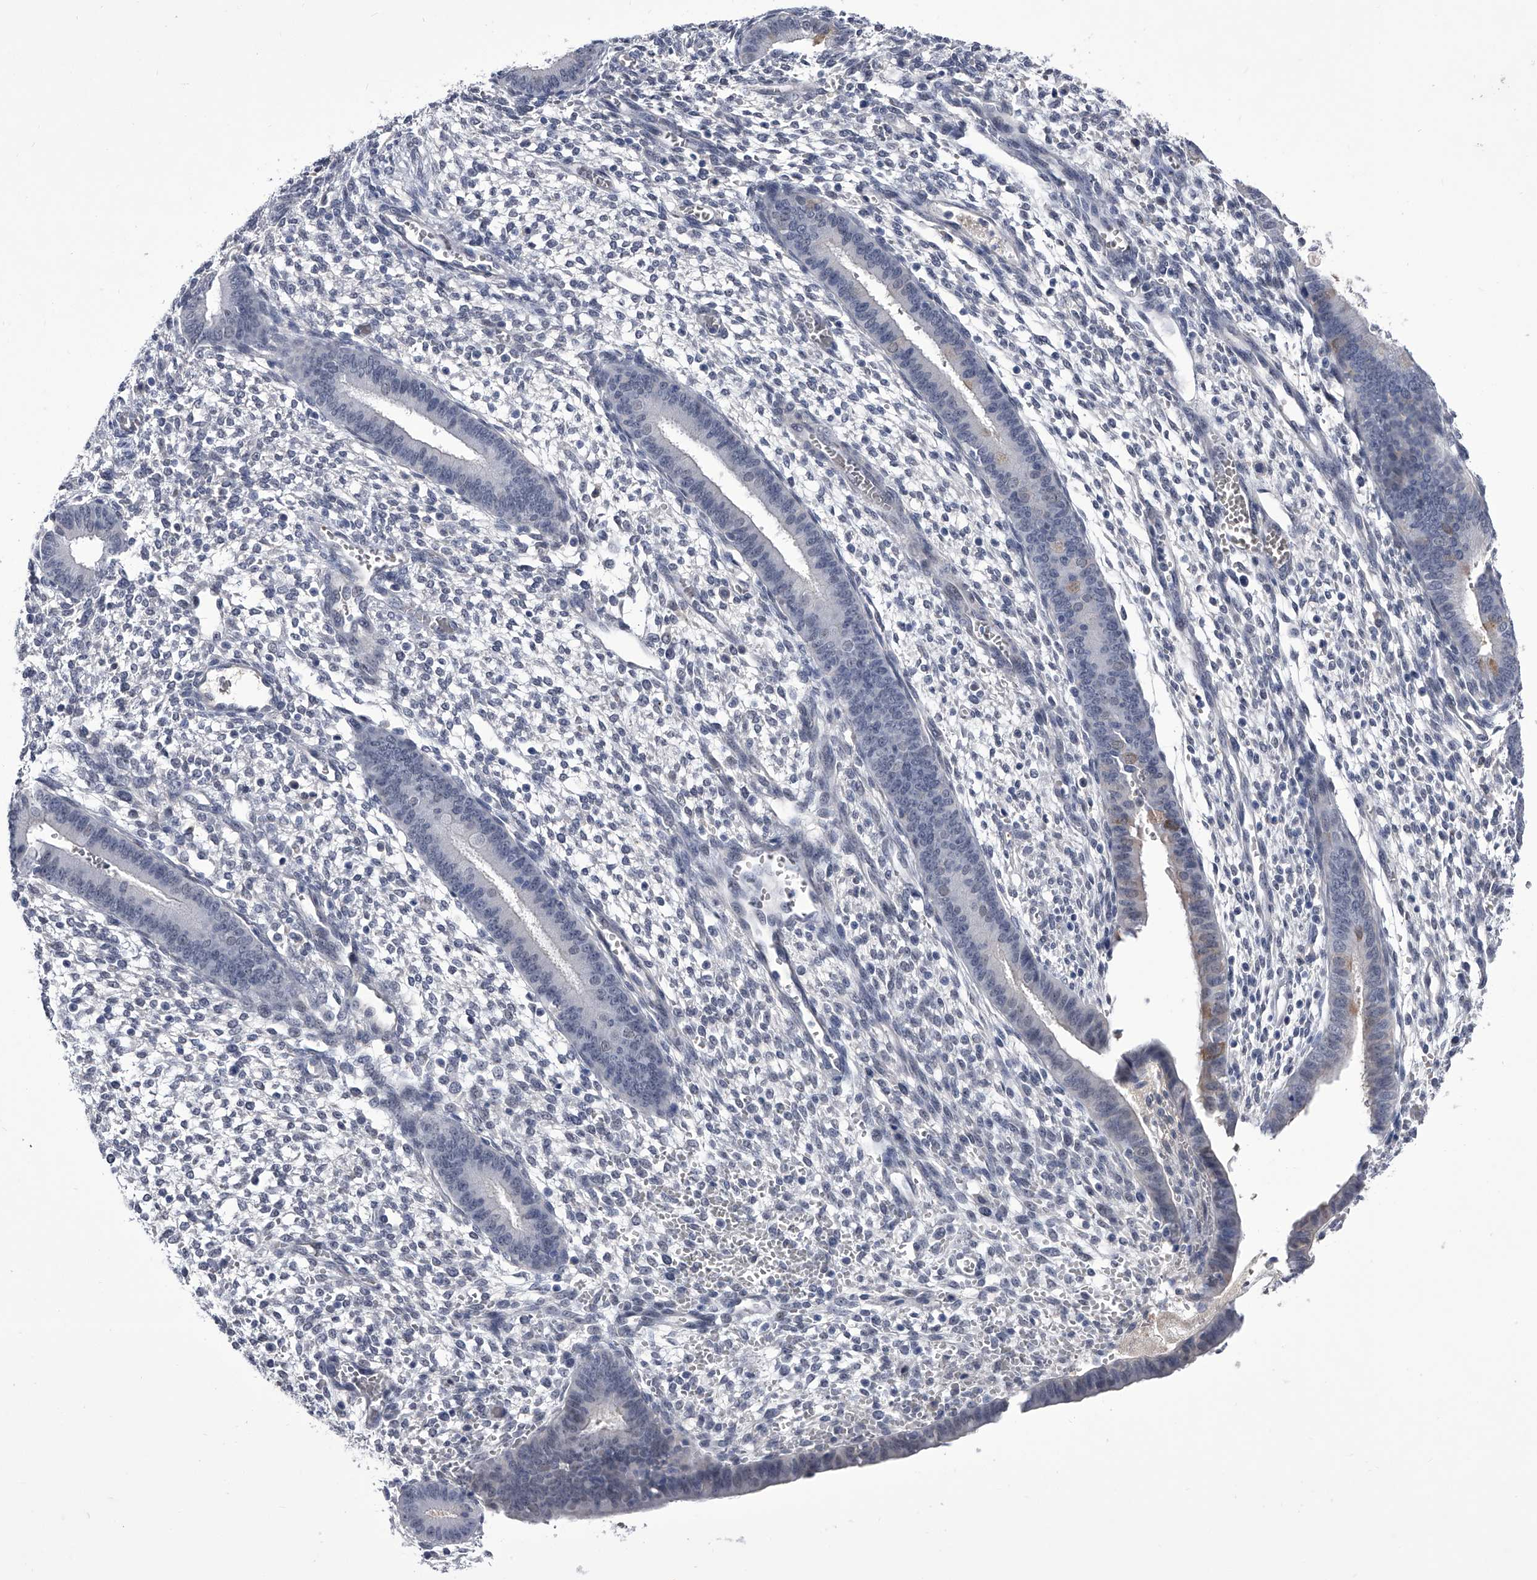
{"staining": {"intensity": "negative", "quantity": "none", "location": "none"}, "tissue": "endometrium", "cell_type": "Cells in endometrial stroma", "image_type": "normal", "snomed": [{"axis": "morphology", "description": "Normal tissue, NOS"}, {"axis": "topography", "description": "Endometrium"}], "caption": "This photomicrograph is of benign endometrium stained with immunohistochemistry (IHC) to label a protein in brown with the nuclei are counter-stained blue. There is no staining in cells in endometrial stroma. Nuclei are stained in blue.", "gene": "CRISP2", "patient": {"sex": "female", "age": 46}}